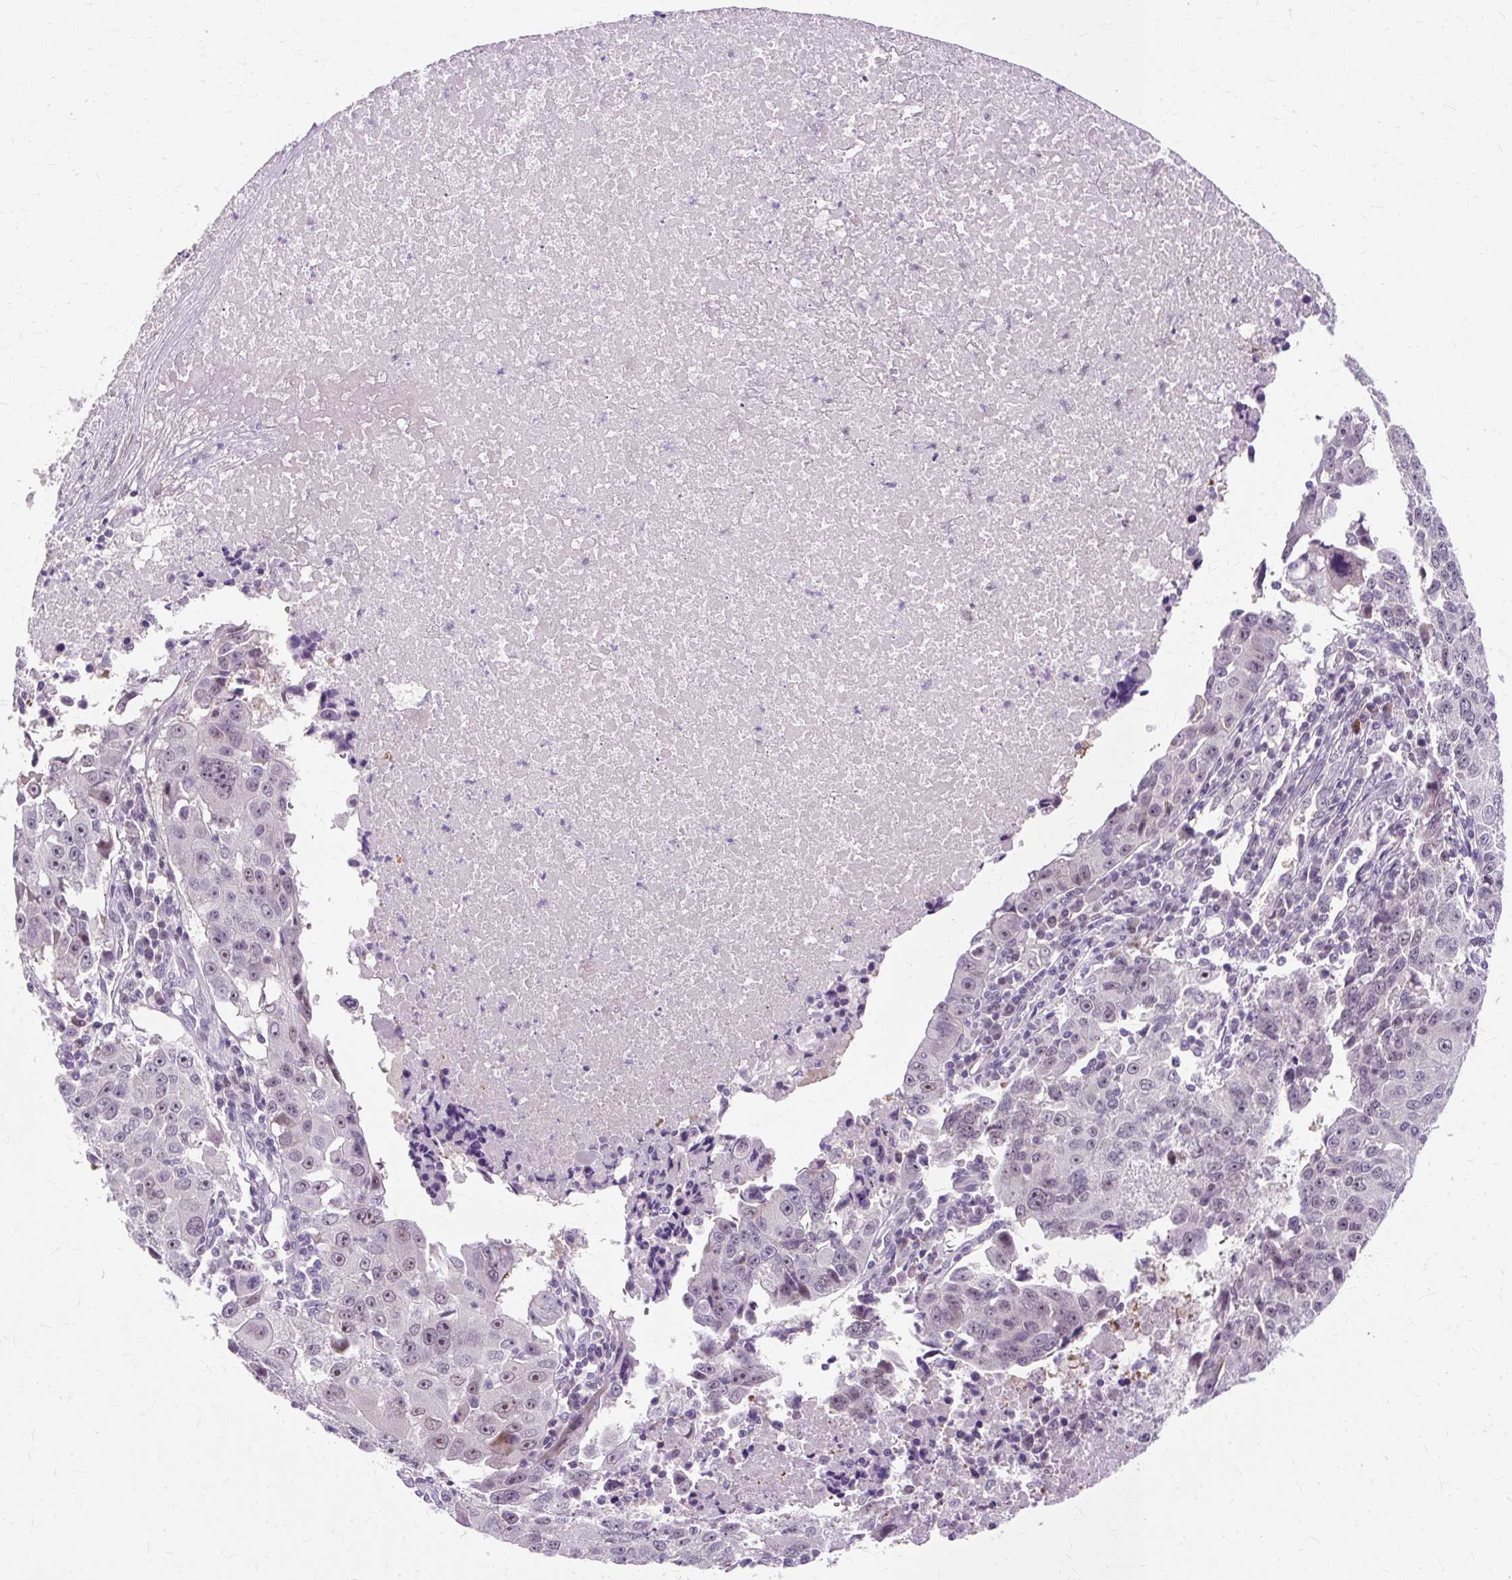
{"staining": {"intensity": "weak", "quantity": "<25%", "location": "nuclear"}, "tissue": "lung cancer", "cell_type": "Tumor cells", "image_type": "cancer", "snomed": [{"axis": "morphology", "description": "Squamous cell carcinoma, NOS"}, {"axis": "topography", "description": "Lung"}], "caption": "Protein analysis of lung cancer exhibits no significant staining in tumor cells.", "gene": "RYBP", "patient": {"sex": "female", "age": 66}}